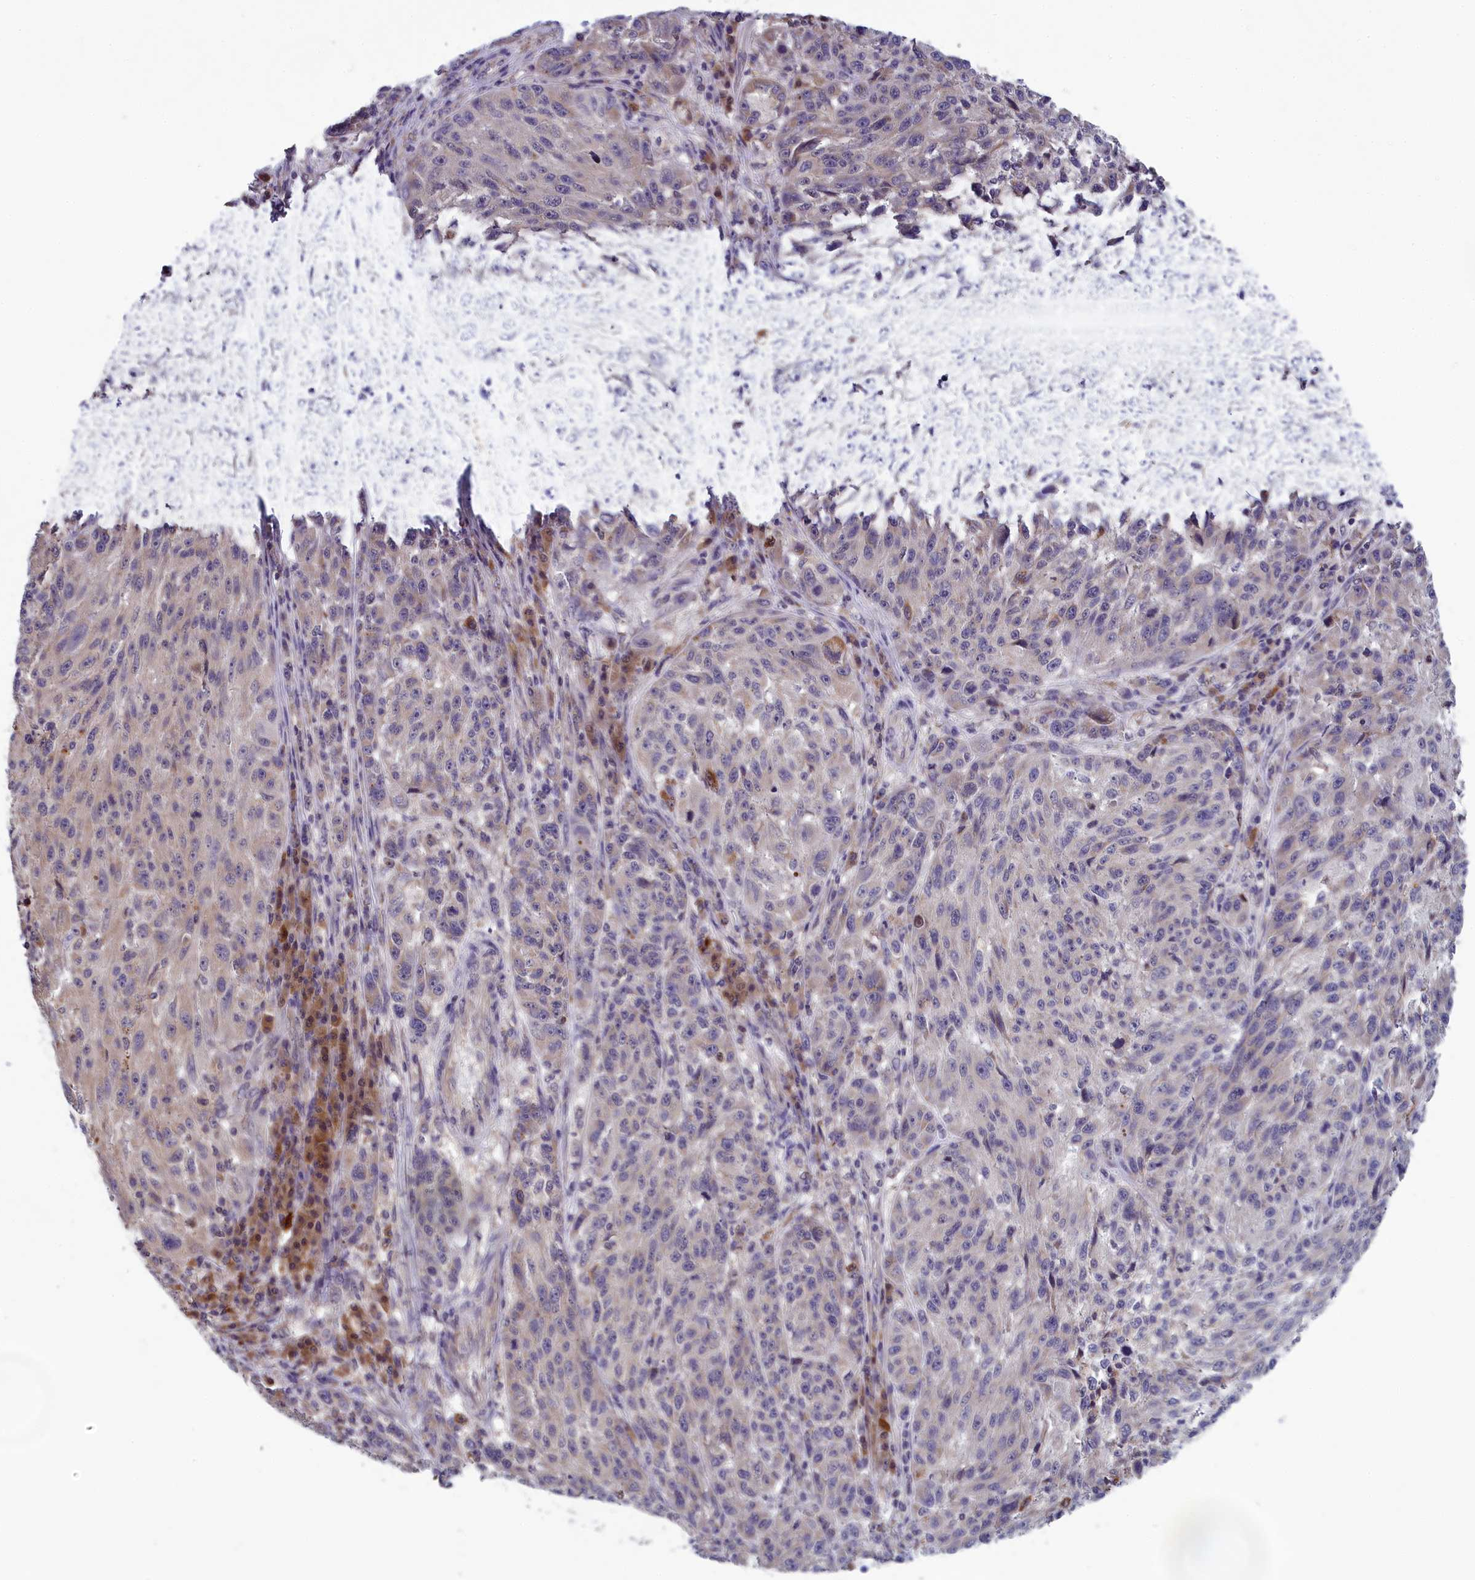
{"staining": {"intensity": "weak", "quantity": "<25%", "location": "cytoplasmic/membranous"}, "tissue": "melanoma", "cell_type": "Tumor cells", "image_type": "cancer", "snomed": [{"axis": "morphology", "description": "Malignant melanoma, NOS"}, {"axis": "topography", "description": "Skin"}], "caption": "The photomicrograph displays no staining of tumor cells in malignant melanoma. (DAB immunohistochemistry visualized using brightfield microscopy, high magnification).", "gene": "MRI1", "patient": {"sex": "male", "age": 53}}